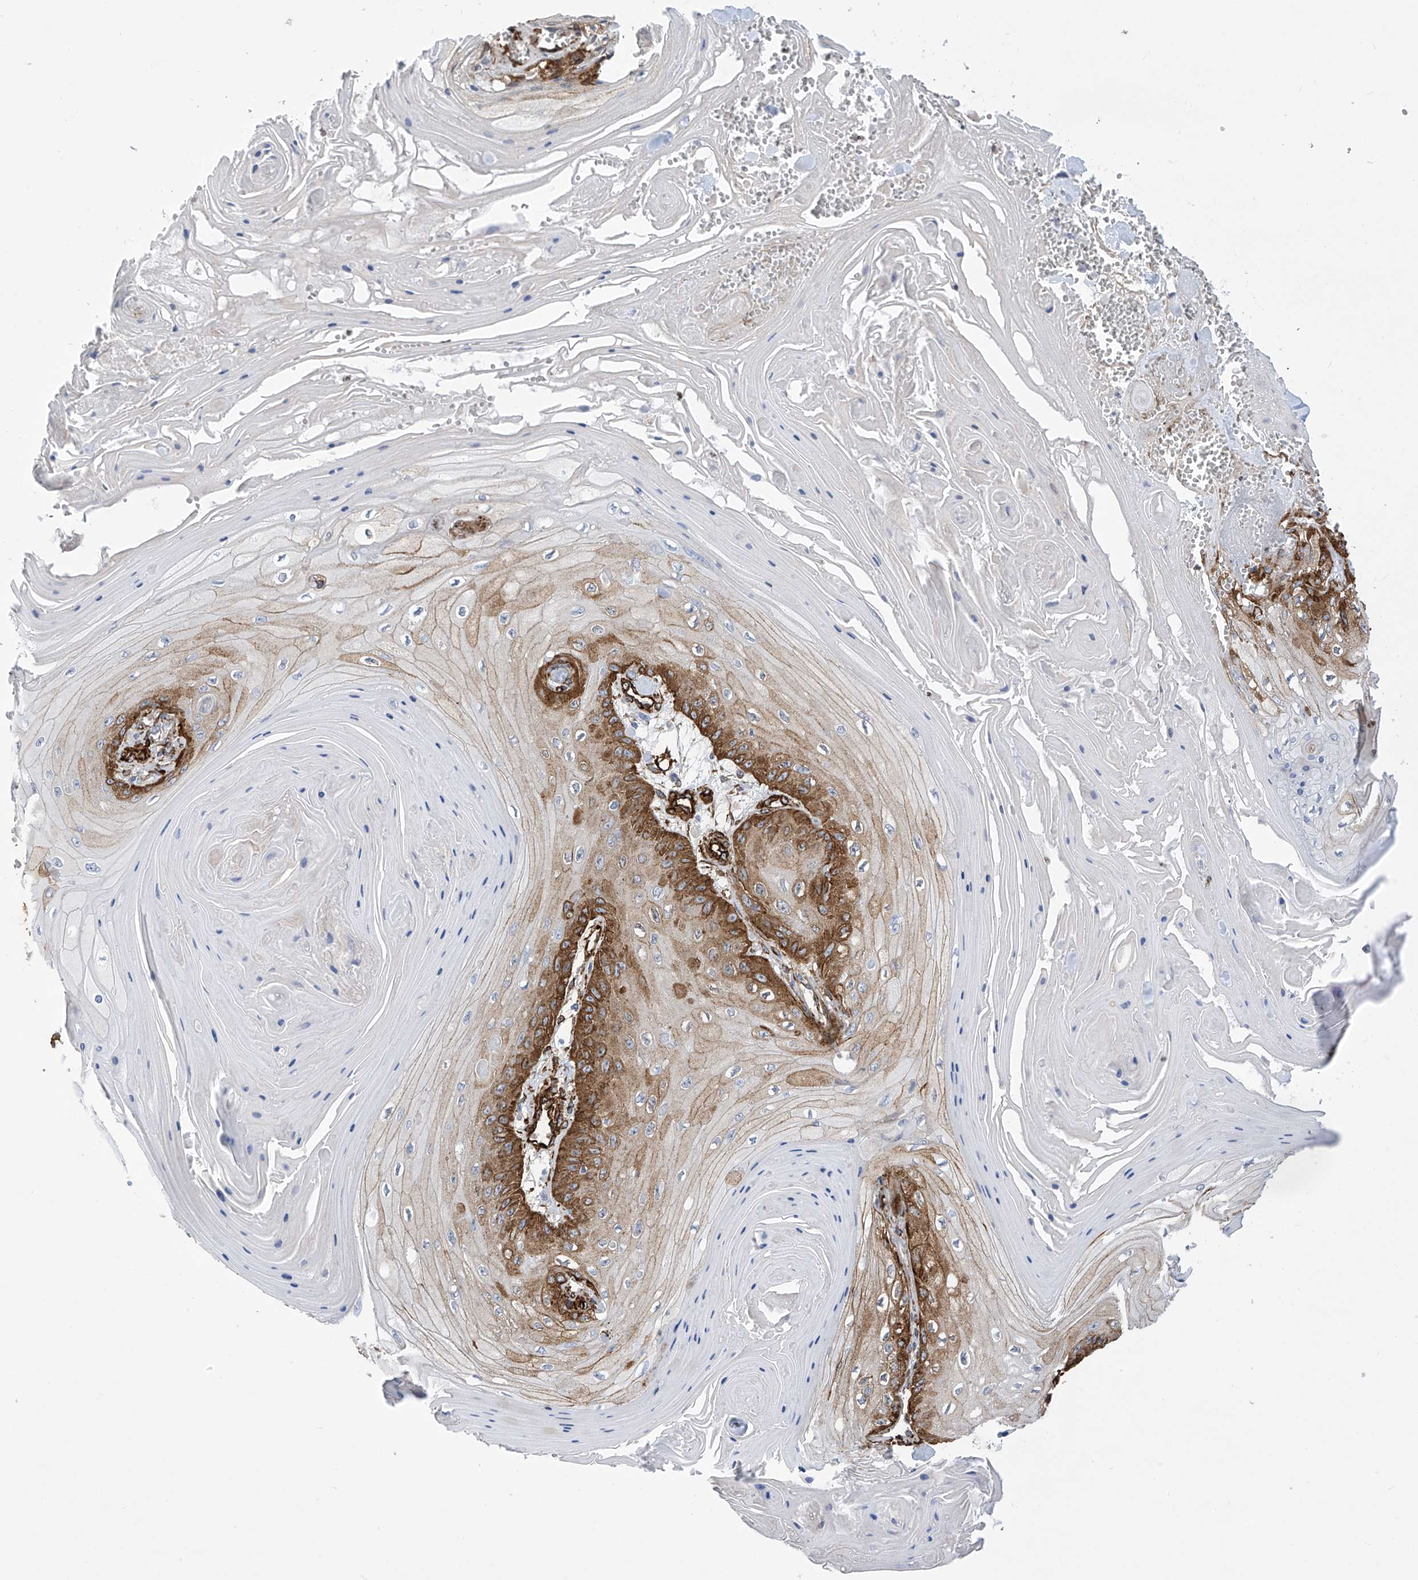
{"staining": {"intensity": "strong", "quantity": "25%-75%", "location": "cytoplasmic/membranous"}, "tissue": "skin cancer", "cell_type": "Tumor cells", "image_type": "cancer", "snomed": [{"axis": "morphology", "description": "Squamous cell carcinoma, NOS"}, {"axis": "topography", "description": "Skin"}], "caption": "Immunohistochemistry (IHC) image of neoplastic tissue: human skin cancer (squamous cell carcinoma) stained using immunohistochemistry (IHC) demonstrates high levels of strong protein expression localized specifically in the cytoplasmic/membranous of tumor cells, appearing as a cytoplasmic/membranous brown color.", "gene": "UBTD1", "patient": {"sex": "male", "age": 74}}